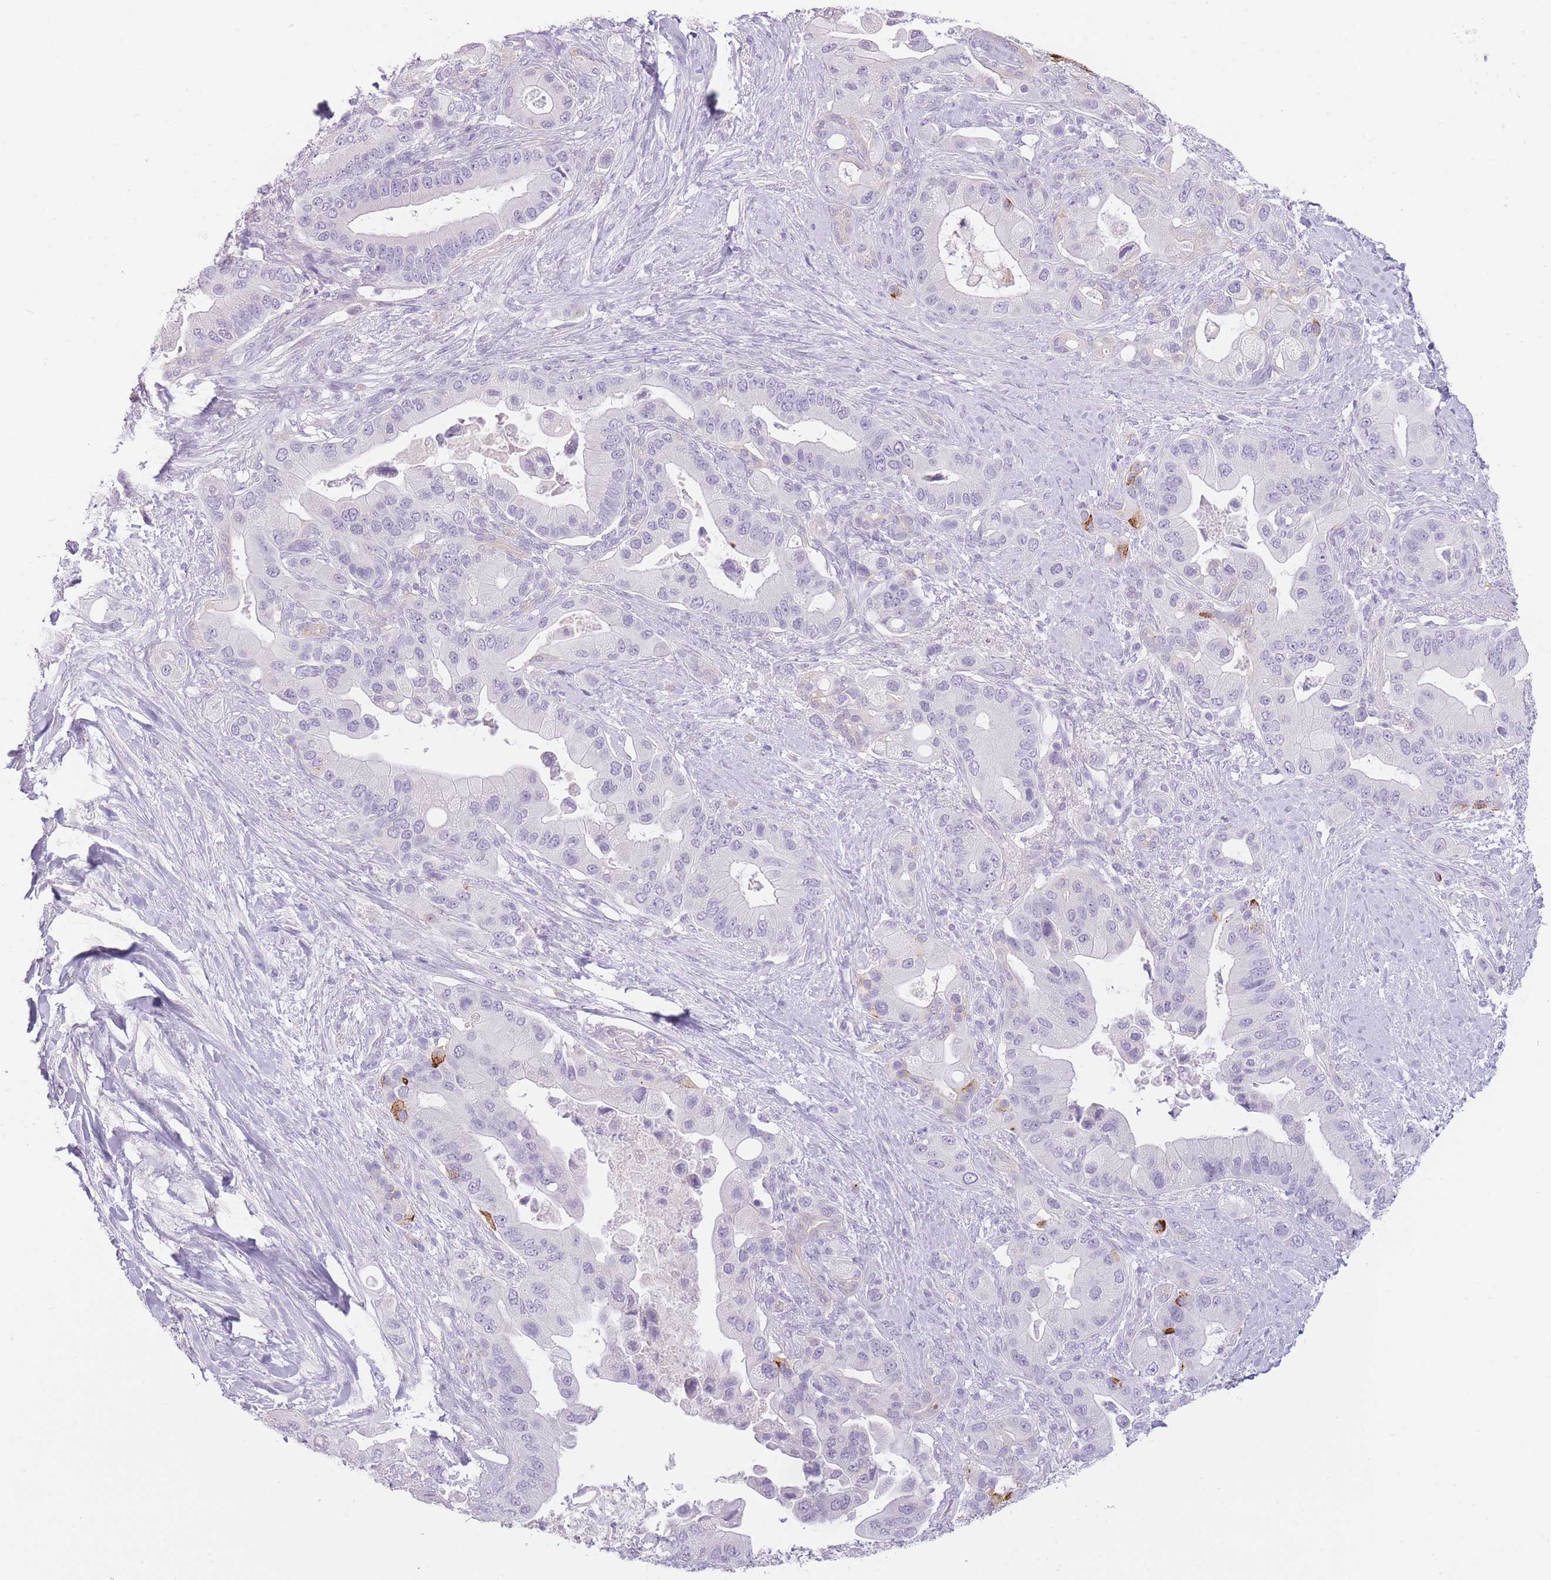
{"staining": {"intensity": "negative", "quantity": "none", "location": "none"}, "tissue": "pancreatic cancer", "cell_type": "Tumor cells", "image_type": "cancer", "snomed": [{"axis": "morphology", "description": "Adenocarcinoma, NOS"}, {"axis": "topography", "description": "Pancreas"}], "caption": "Pancreatic cancer (adenocarcinoma) stained for a protein using IHC shows no expression tumor cells.", "gene": "TMEM236", "patient": {"sex": "male", "age": 57}}